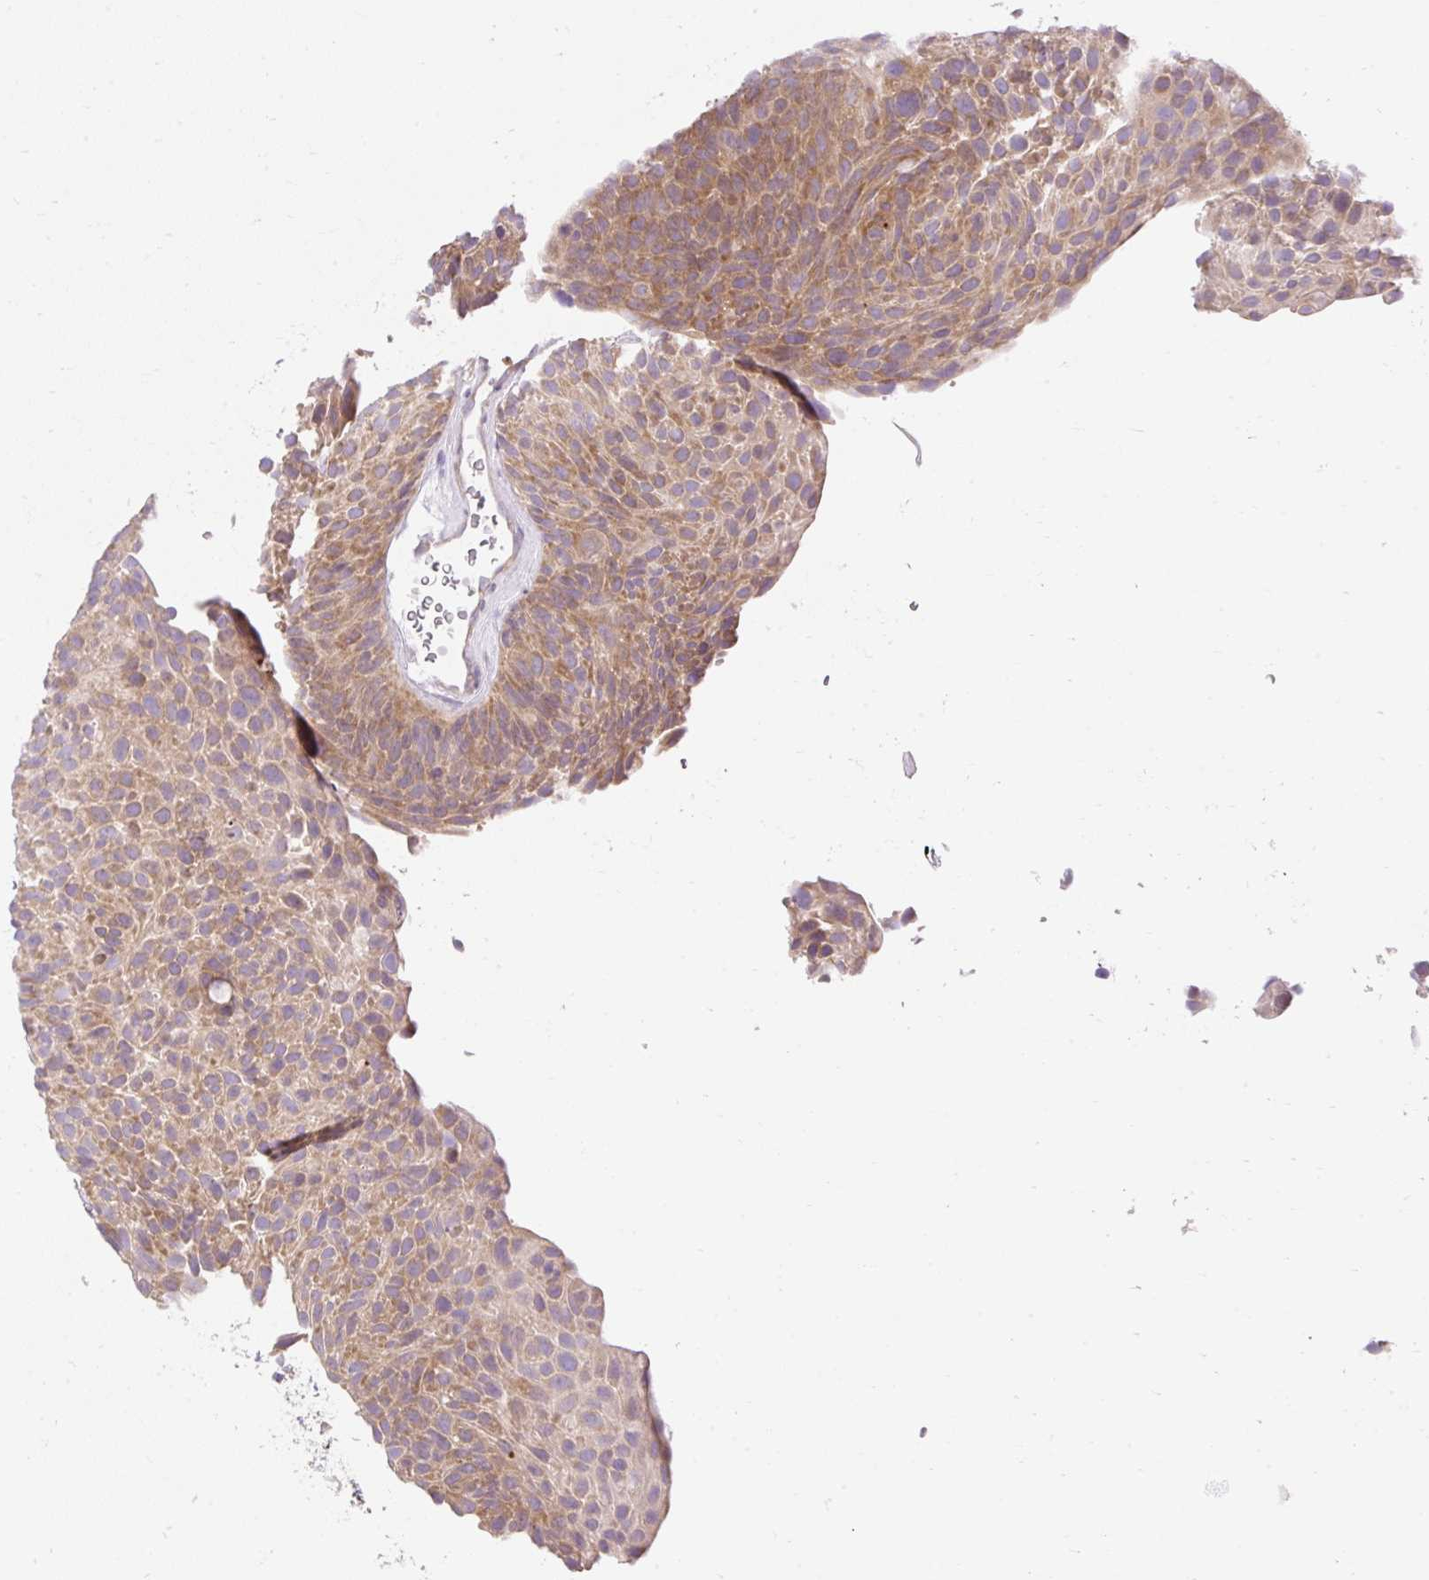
{"staining": {"intensity": "moderate", "quantity": ">75%", "location": "cytoplasmic/membranous"}, "tissue": "urothelial cancer", "cell_type": "Tumor cells", "image_type": "cancer", "snomed": [{"axis": "morphology", "description": "Urothelial carcinoma, Low grade"}, {"axis": "topography", "description": "Urinary bladder"}], "caption": "Immunohistochemical staining of human low-grade urothelial carcinoma exhibits medium levels of moderate cytoplasmic/membranous protein staining in approximately >75% of tumor cells. The protein of interest is stained brown, and the nuclei are stained in blue (DAB IHC with brightfield microscopy, high magnification).", "gene": "GPR45", "patient": {"sex": "male", "age": 78}}